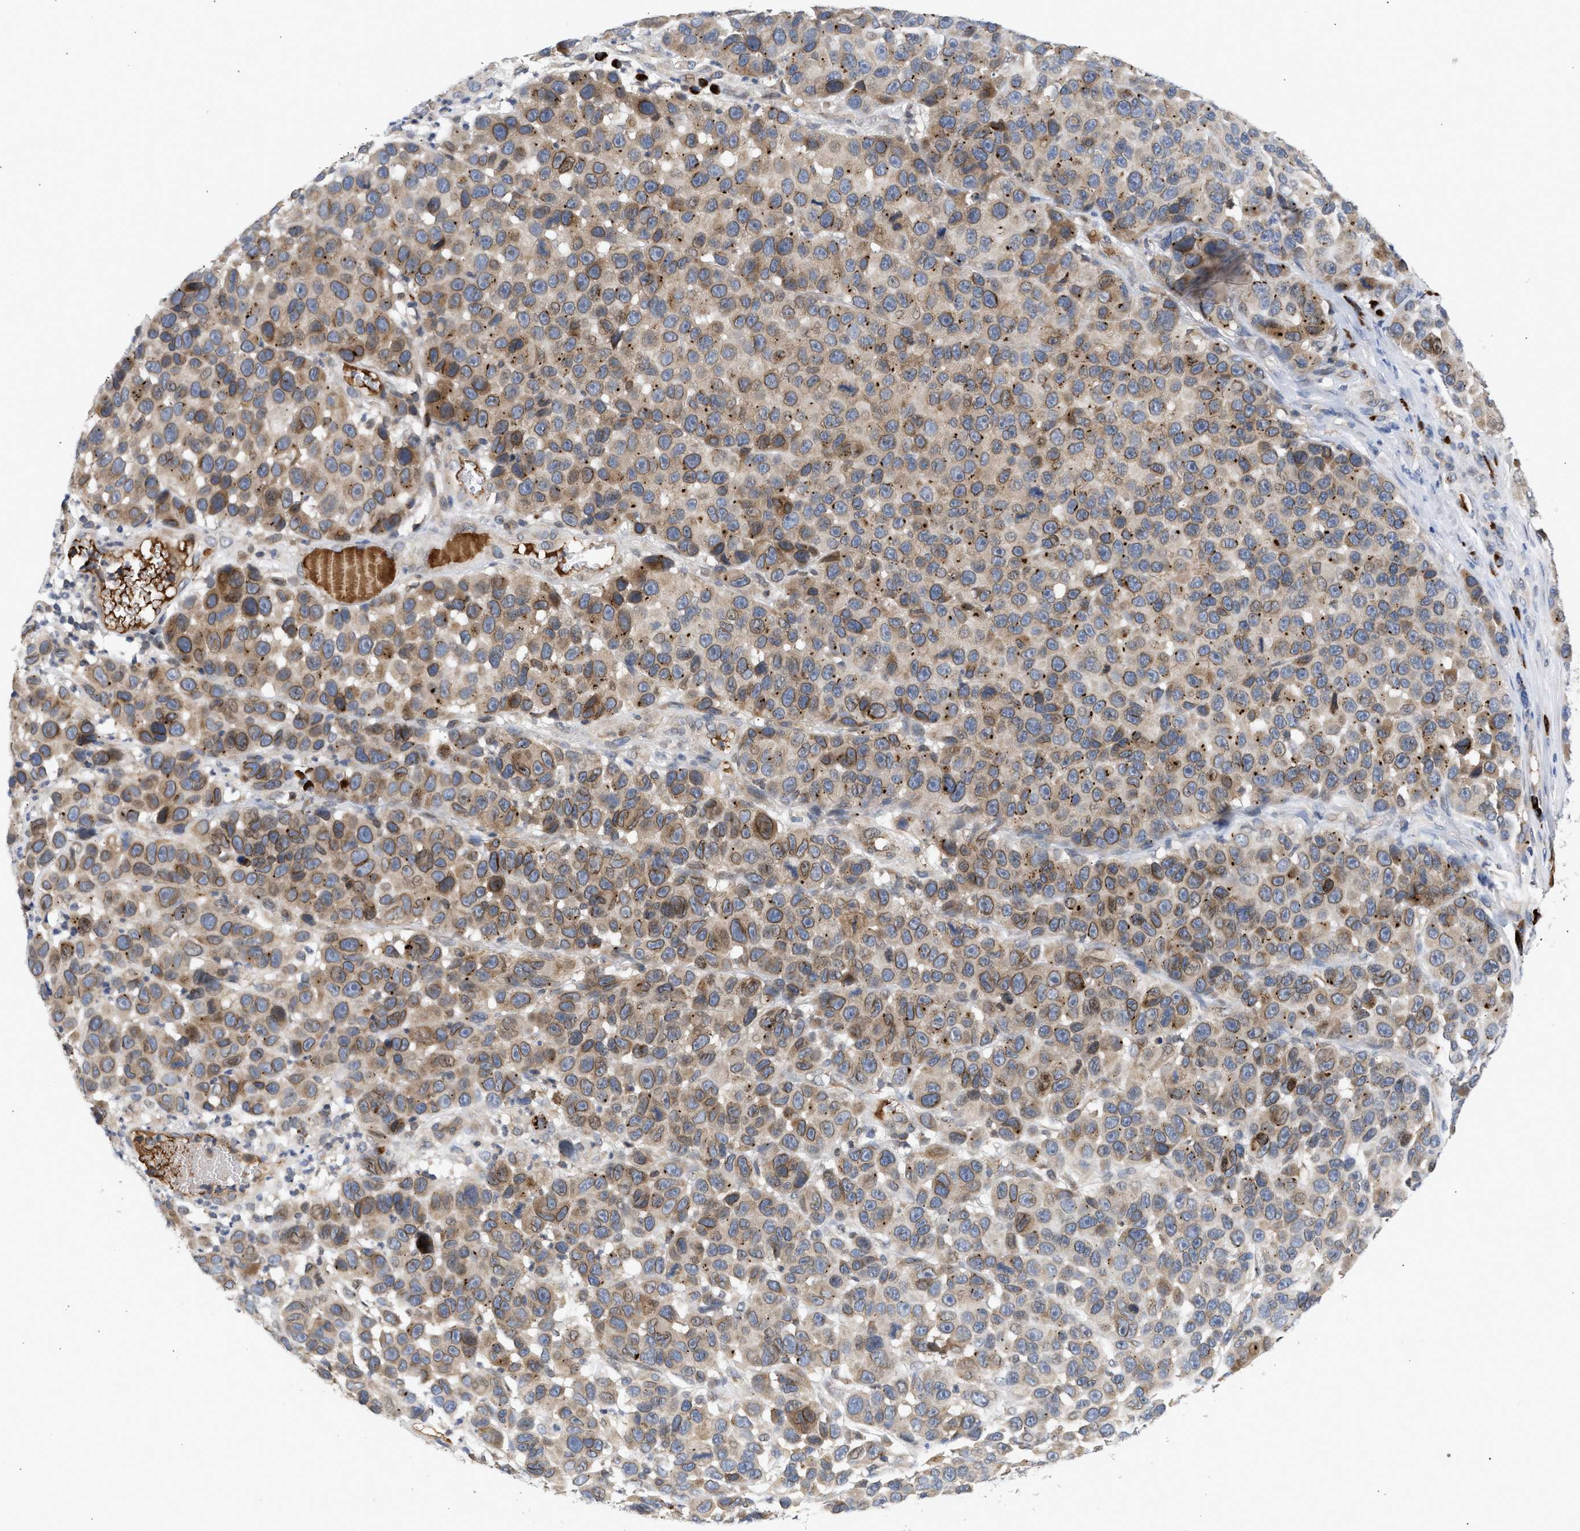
{"staining": {"intensity": "weak", "quantity": ">75%", "location": "cytoplasmic/membranous,nuclear"}, "tissue": "melanoma", "cell_type": "Tumor cells", "image_type": "cancer", "snomed": [{"axis": "morphology", "description": "Malignant melanoma, NOS"}, {"axis": "topography", "description": "Skin"}], "caption": "Brown immunohistochemical staining in human malignant melanoma reveals weak cytoplasmic/membranous and nuclear positivity in approximately >75% of tumor cells. (DAB (3,3'-diaminobenzidine) = brown stain, brightfield microscopy at high magnification).", "gene": "NUP62", "patient": {"sex": "male", "age": 53}}